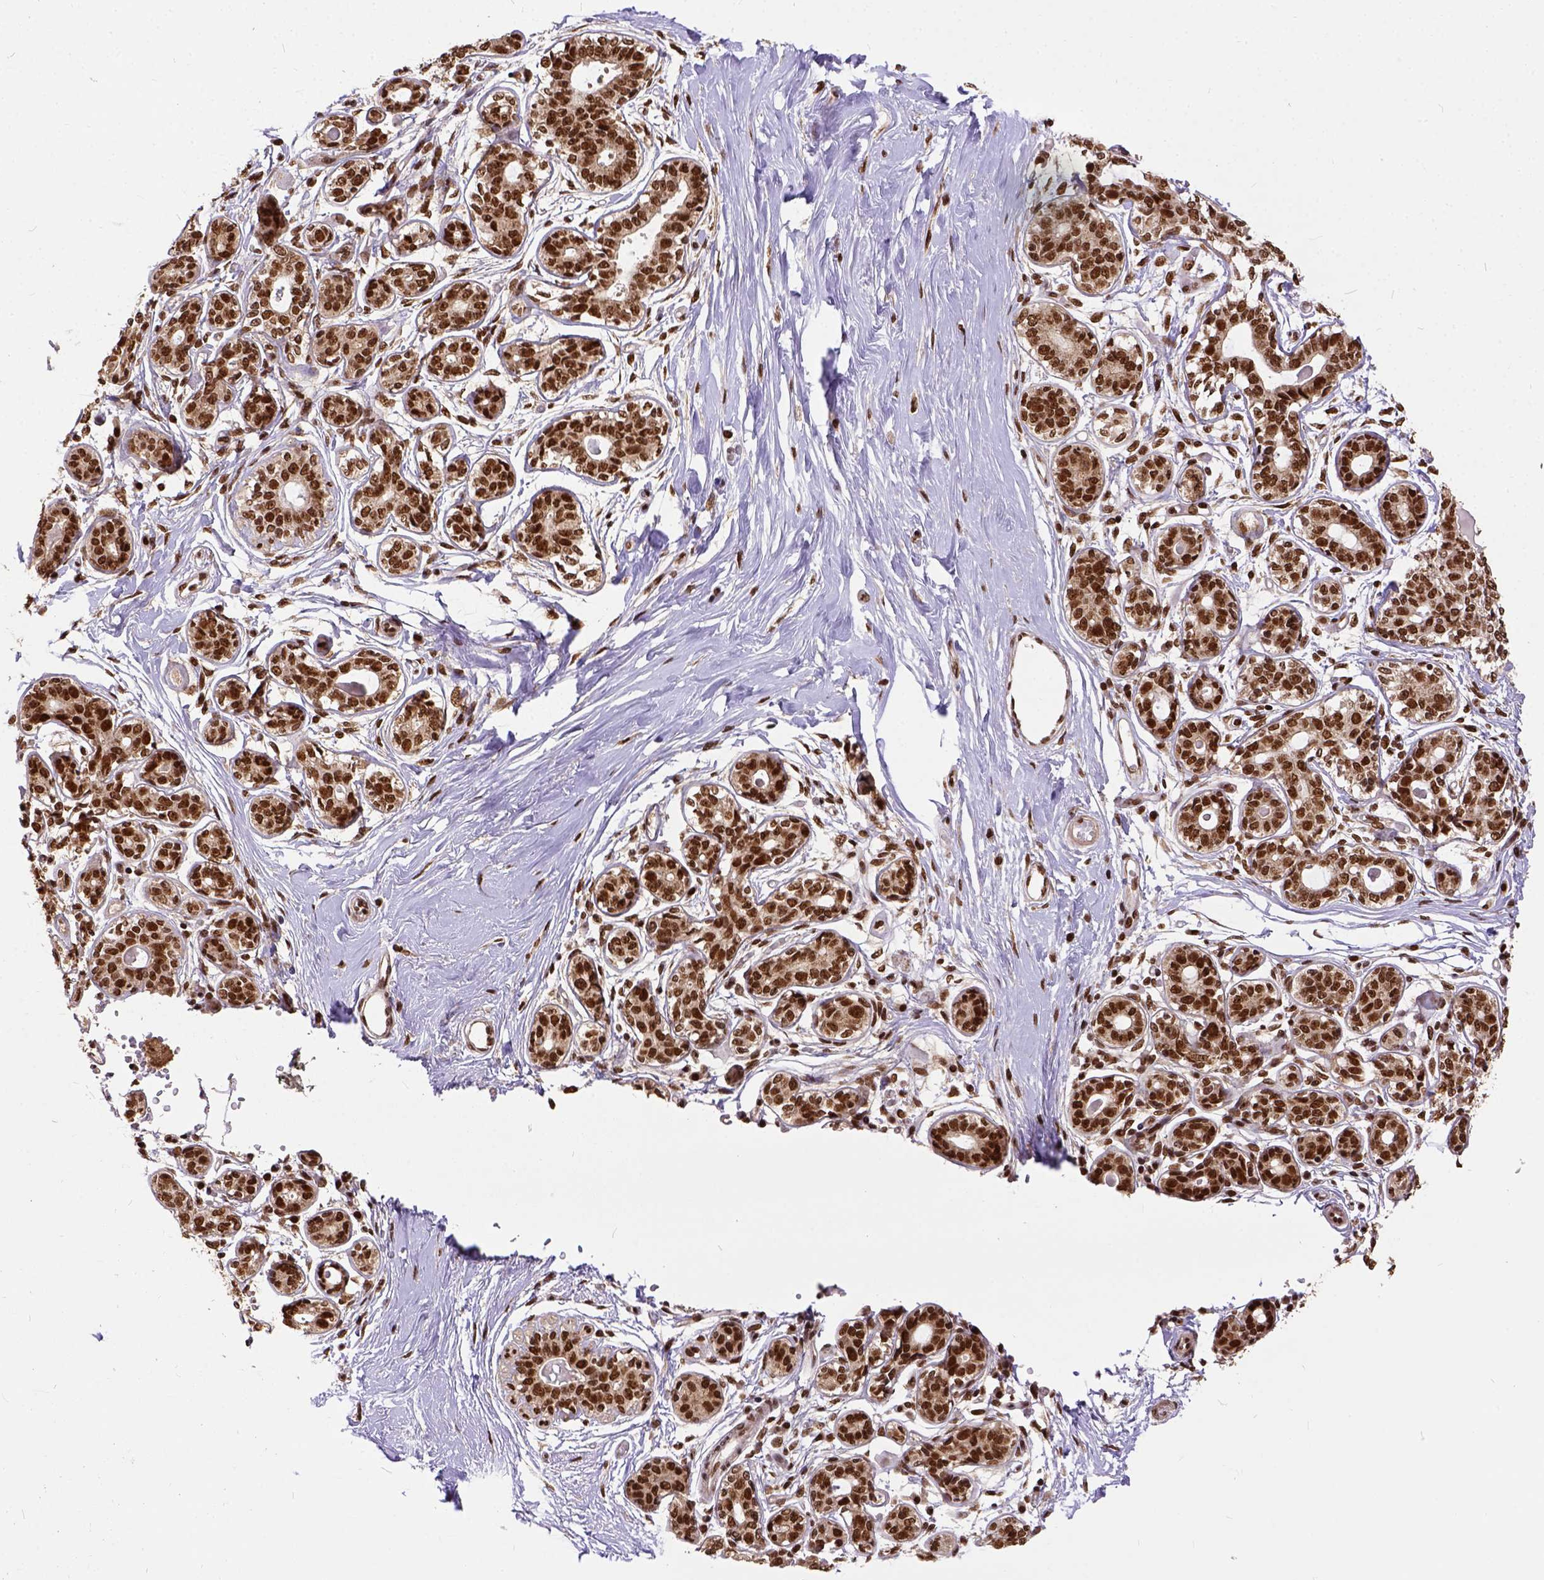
{"staining": {"intensity": "strong", "quantity": ">75%", "location": "nuclear"}, "tissue": "breast", "cell_type": "Adipocytes", "image_type": "normal", "snomed": [{"axis": "morphology", "description": "Normal tissue, NOS"}, {"axis": "topography", "description": "Skin"}, {"axis": "topography", "description": "Breast"}], "caption": "A brown stain highlights strong nuclear positivity of a protein in adipocytes of normal human breast. Nuclei are stained in blue.", "gene": "NACC1", "patient": {"sex": "female", "age": 43}}